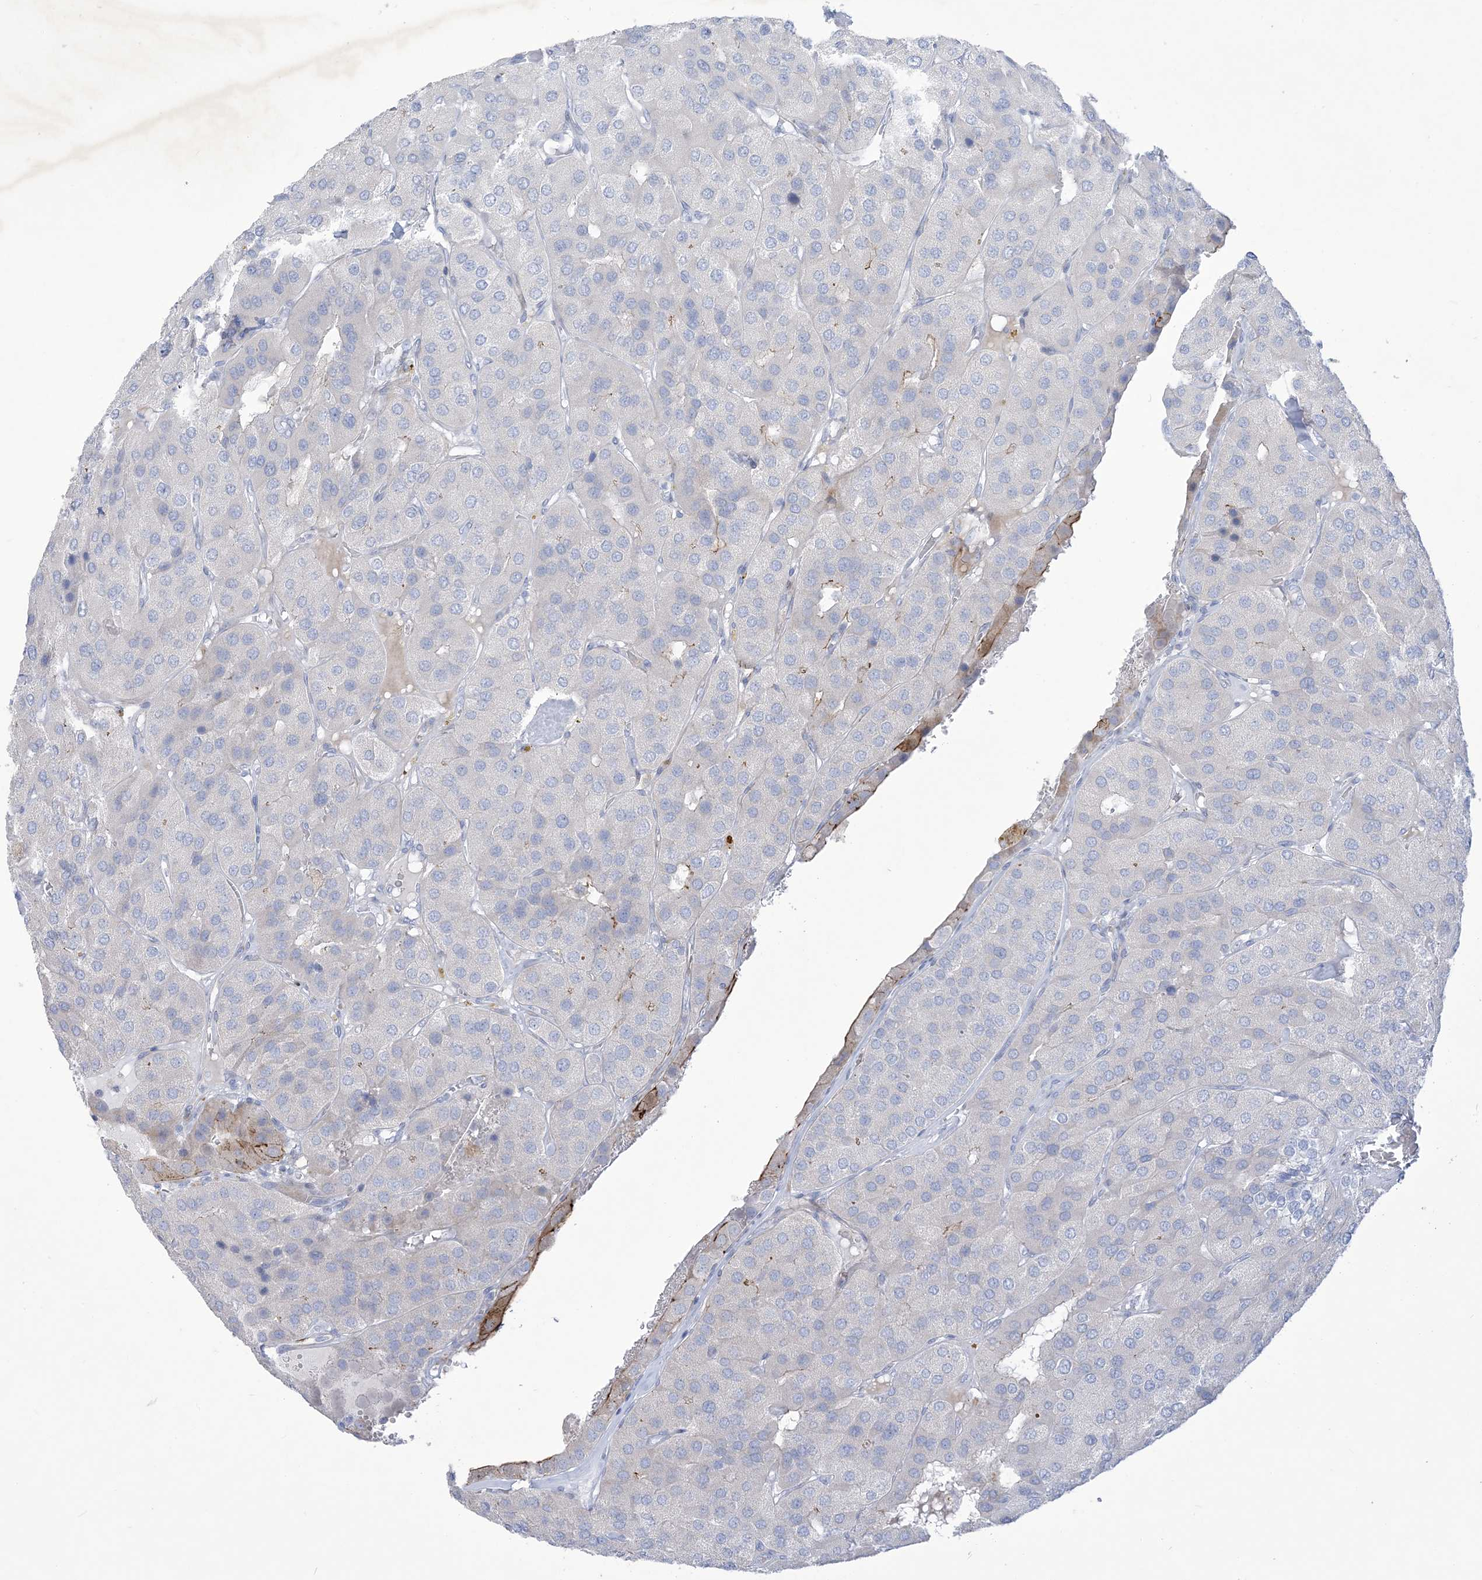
{"staining": {"intensity": "negative", "quantity": "none", "location": "none"}, "tissue": "parathyroid gland", "cell_type": "Glandular cells", "image_type": "normal", "snomed": [{"axis": "morphology", "description": "Normal tissue, NOS"}, {"axis": "morphology", "description": "Adenoma, NOS"}, {"axis": "topography", "description": "Parathyroid gland"}], "caption": "This is an IHC histopathology image of unremarkable parathyroid gland. There is no positivity in glandular cells.", "gene": "B3GNT7", "patient": {"sex": "female", "age": 86}}